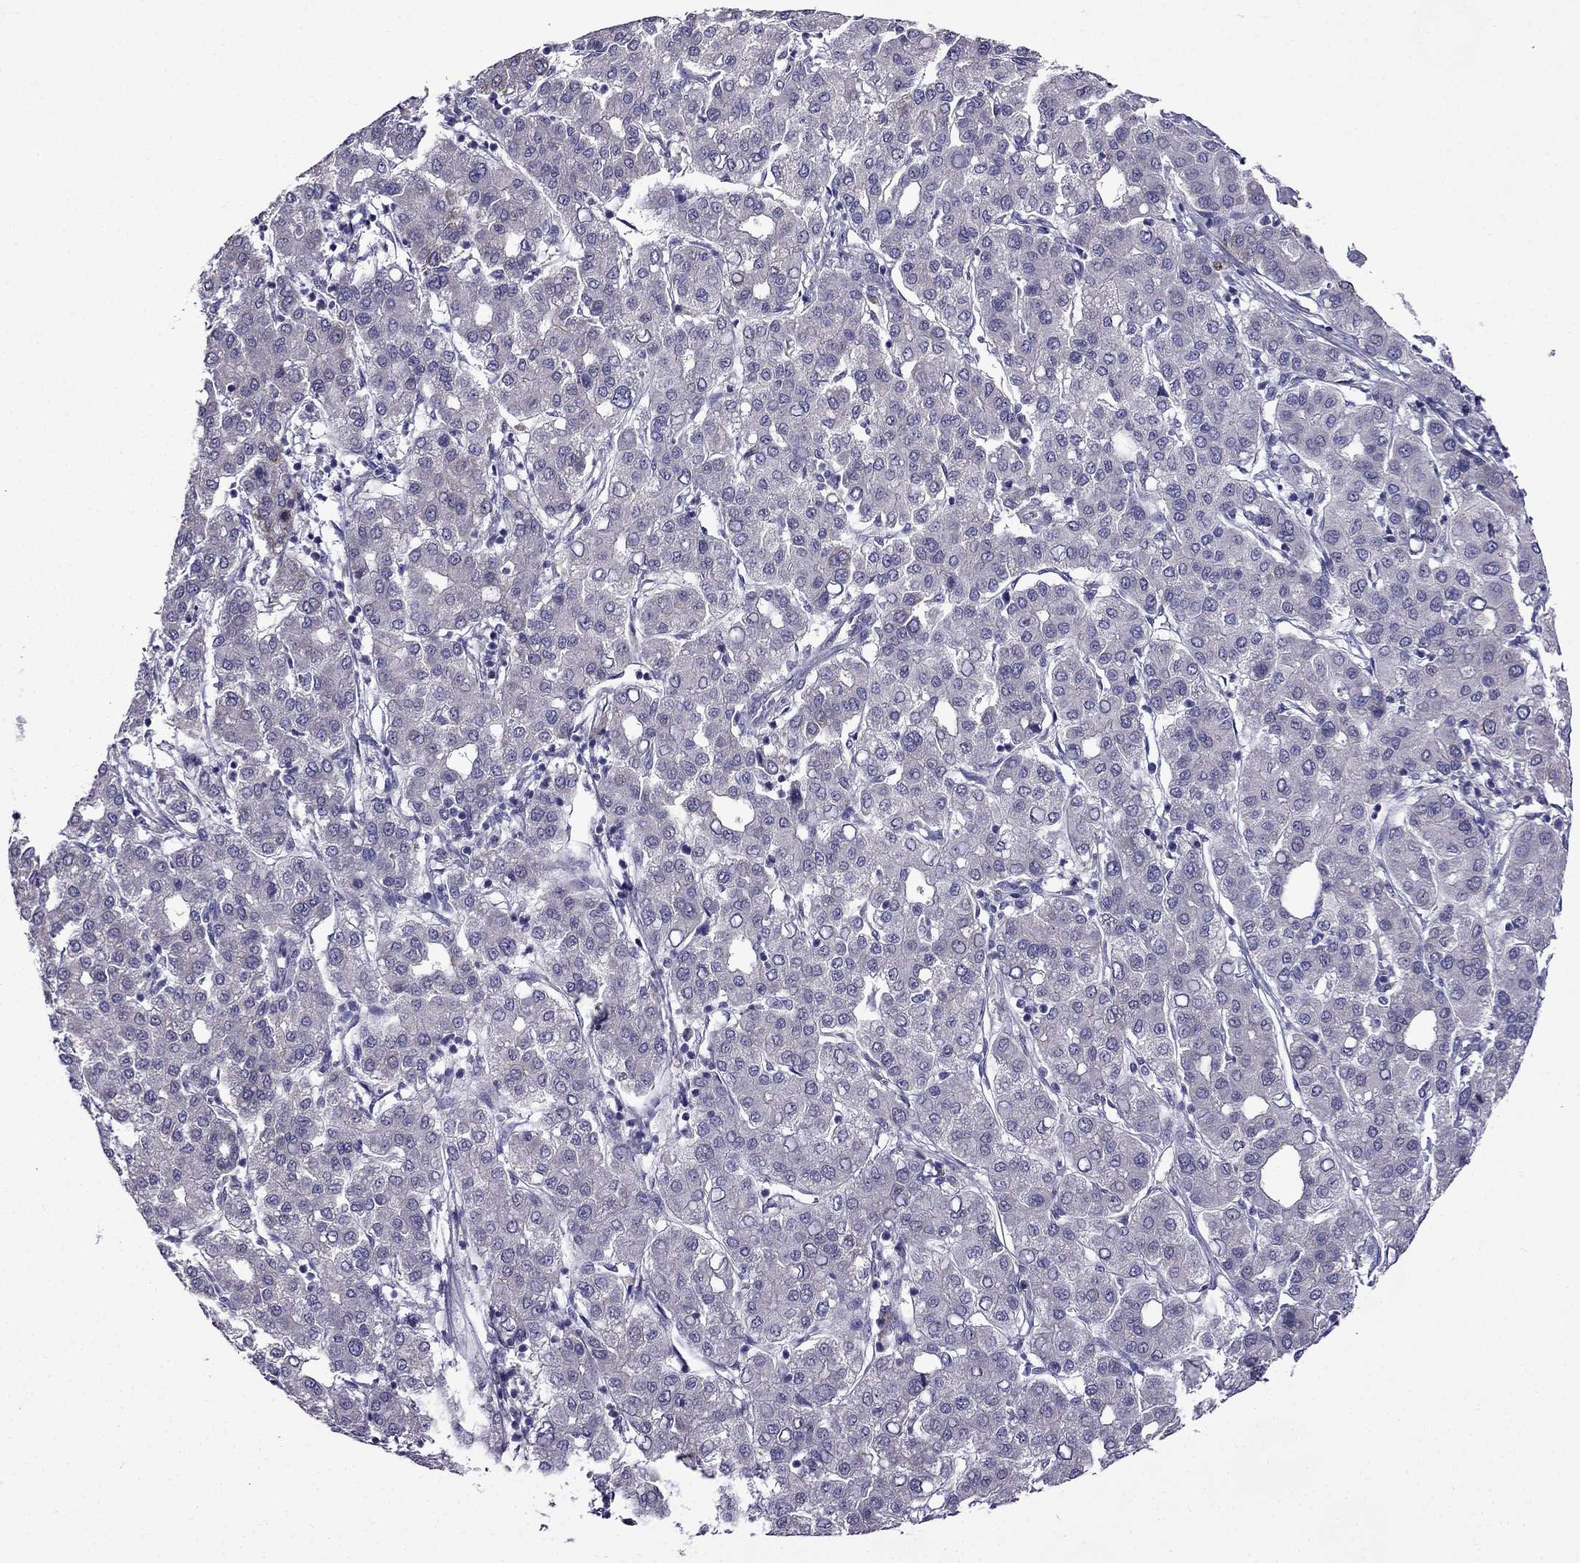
{"staining": {"intensity": "negative", "quantity": "none", "location": "none"}, "tissue": "liver cancer", "cell_type": "Tumor cells", "image_type": "cancer", "snomed": [{"axis": "morphology", "description": "Carcinoma, Hepatocellular, NOS"}, {"axis": "topography", "description": "Liver"}], "caption": "IHC micrograph of neoplastic tissue: liver hepatocellular carcinoma stained with DAB (3,3'-diaminobenzidine) exhibits no significant protein positivity in tumor cells.", "gene": "PI16", "patient": {"sex": "male", "age": 65}}